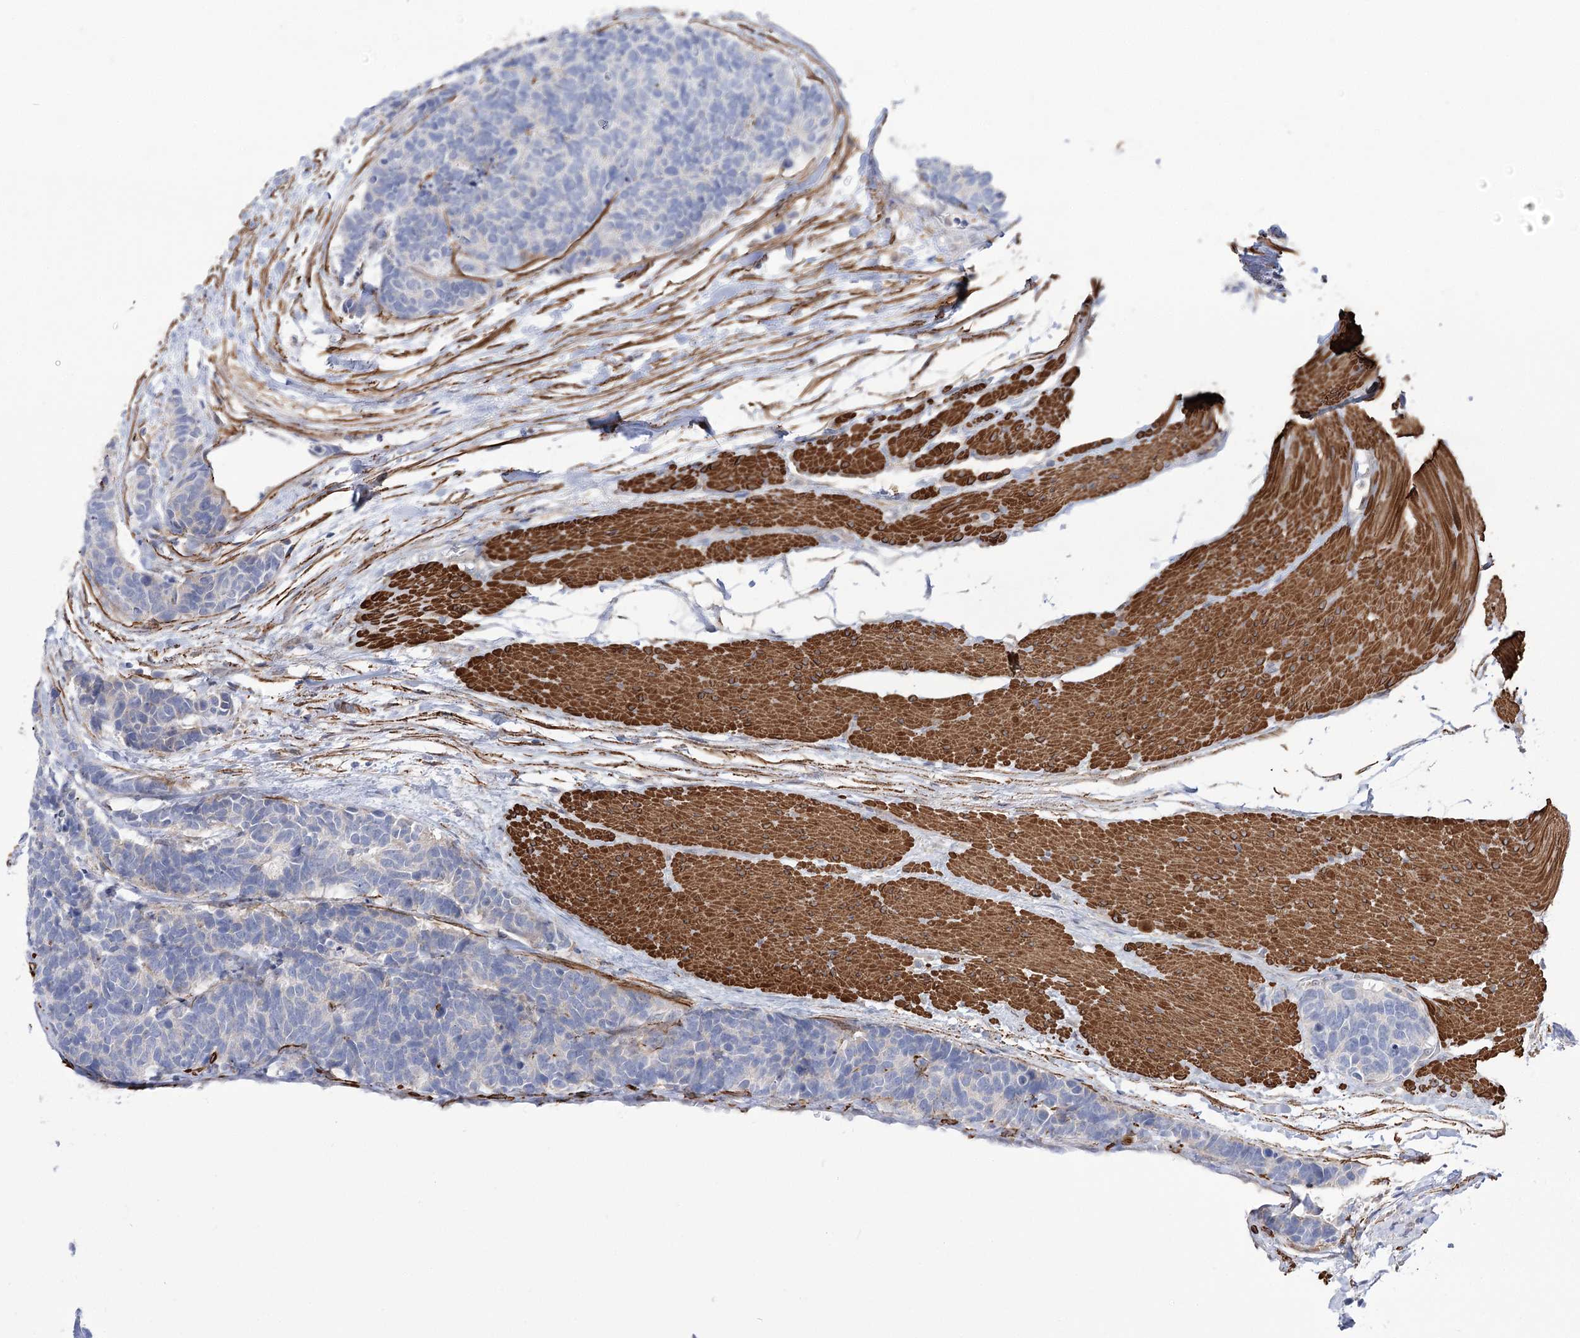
{"staining": {"intensity": "negative", "quantity": "none", "location": "none"}, "tissue": "carcinoid", "cell_type": "Tumor cells", "image_type": "cancer", "snomed": [{"axis": "morphology", "description": "Carcinoma, NOS"}, {"axis": "morphology", "description": "Carcinoid, malignant, NOS"}, {"axis": "topography", "description": "Urinary bladder"}], "caption": "Immunohistochemical staining of human carcinoma reveals no significant staining in tumor cells.", "gene": "WASHC3", "patient": {"sex": "male", "age": 57}}